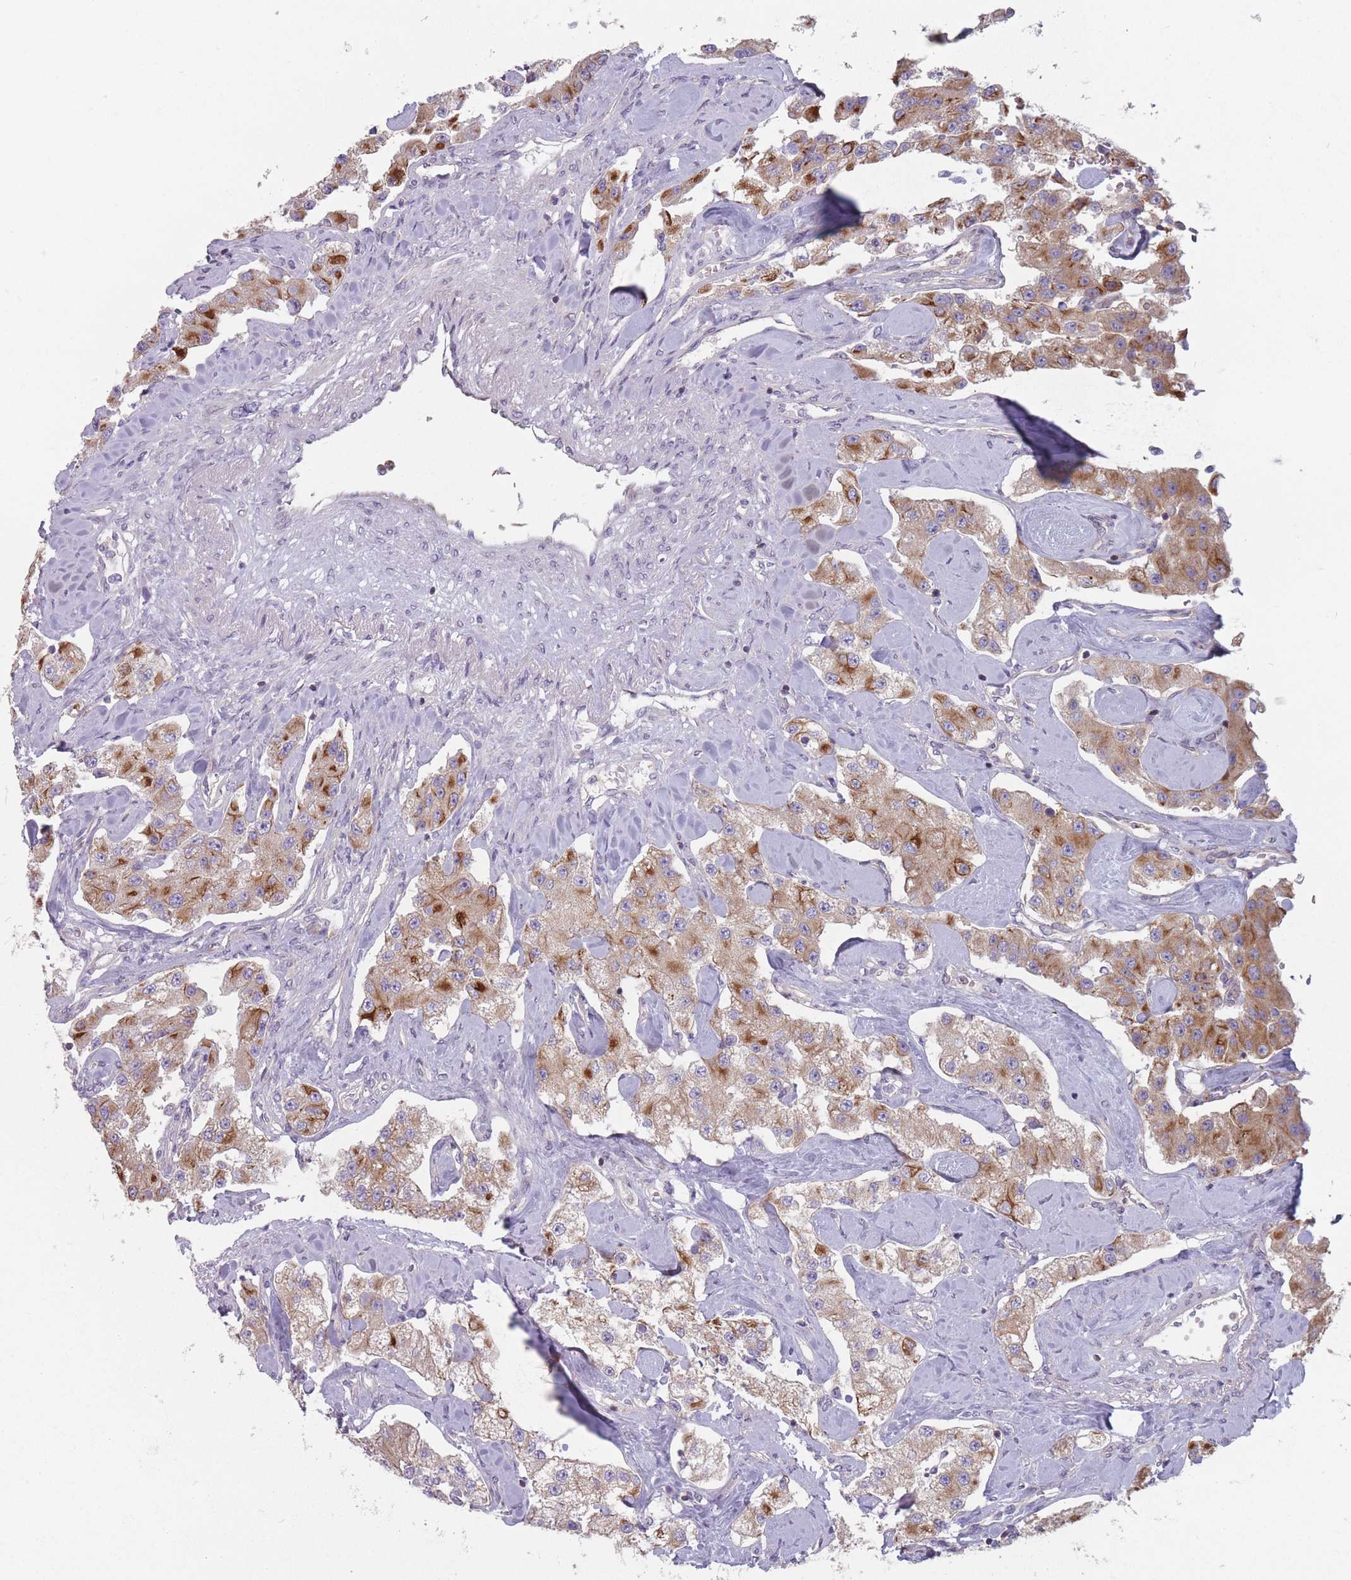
{"staining": {"intensity": "moderate", "quantity": ">75%", "location": "cytoplasmic/membranous"}, "tissue": "carcinoid", "cell_type": "Tumor cells", "image_type": "cancer", "snomed": [{"axis": "morphology", "description": "Carcinoid, malignant, NOS"}, {"axis": "topography", "description": "Pancreas"}], "caption": "A high-resolution histopathology image shows IHC staining of carcinoid, which reveals moderate cytoplasmic/membranous positivity in about >75% of tumor cells. (Brightfield microscopy of DAB IHC at high magnification).", "gene": "HSBP1L1", "patient": {"sex": "male", "age": 41}}